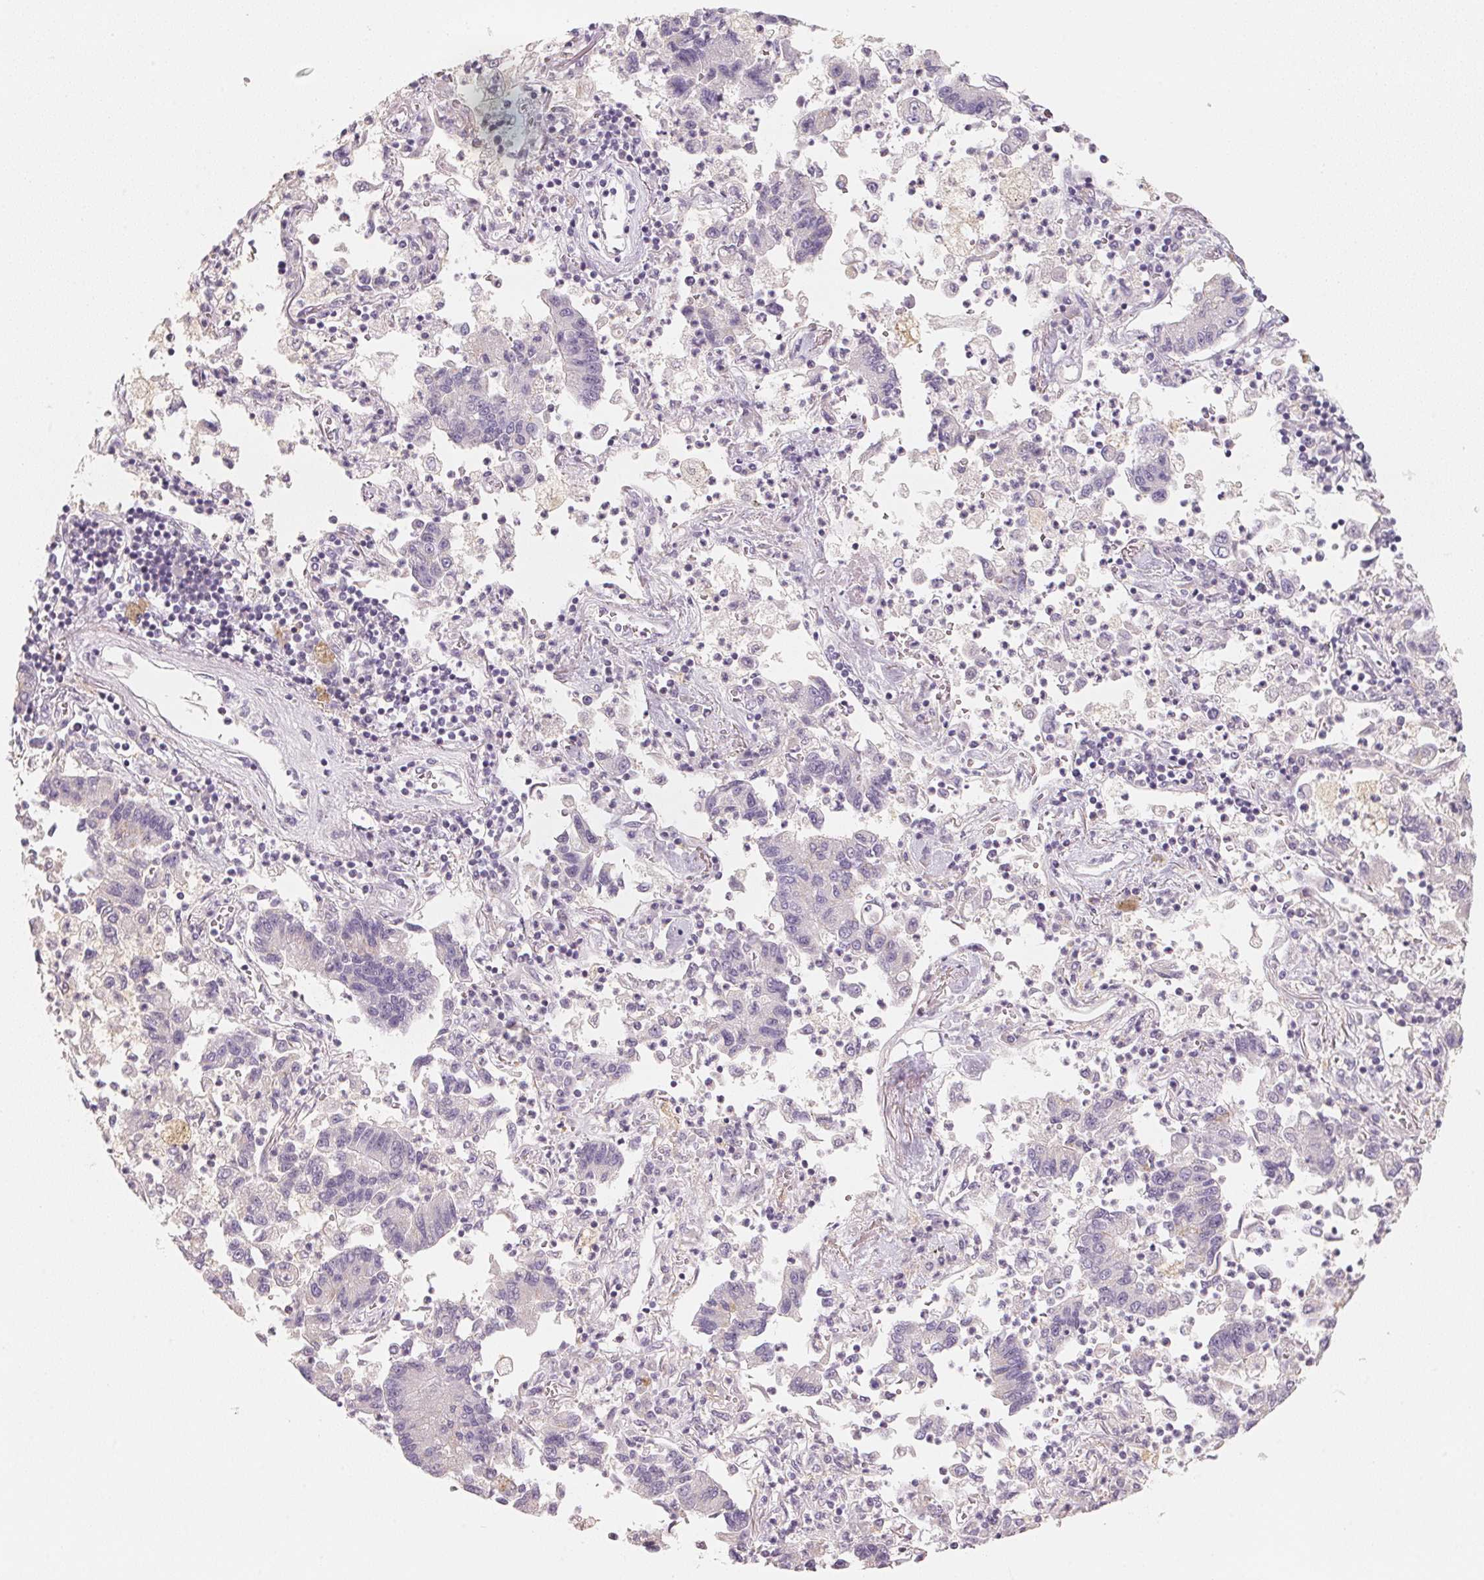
{"staining": {"intensity": "negative", "quantity": "none", "location": "none"}, "tissue": "lung cancer", "cell_type": "Tumor cells", "image_type": "cancer", "snomed": [{"axis": "morphology", "description": "Adenocarcinoma, NOS"}, {"axis": "topography", "description": "Lung"}], "caption": "Immunohistochemistry image of human lung adenocarcinoma stained for a protein (brown), which displays no staining in tumor cells. (DAB IHC with hematoxylin counter stain).", "gene": "TREH", "patient": {"sex": "female", "age": 57}}